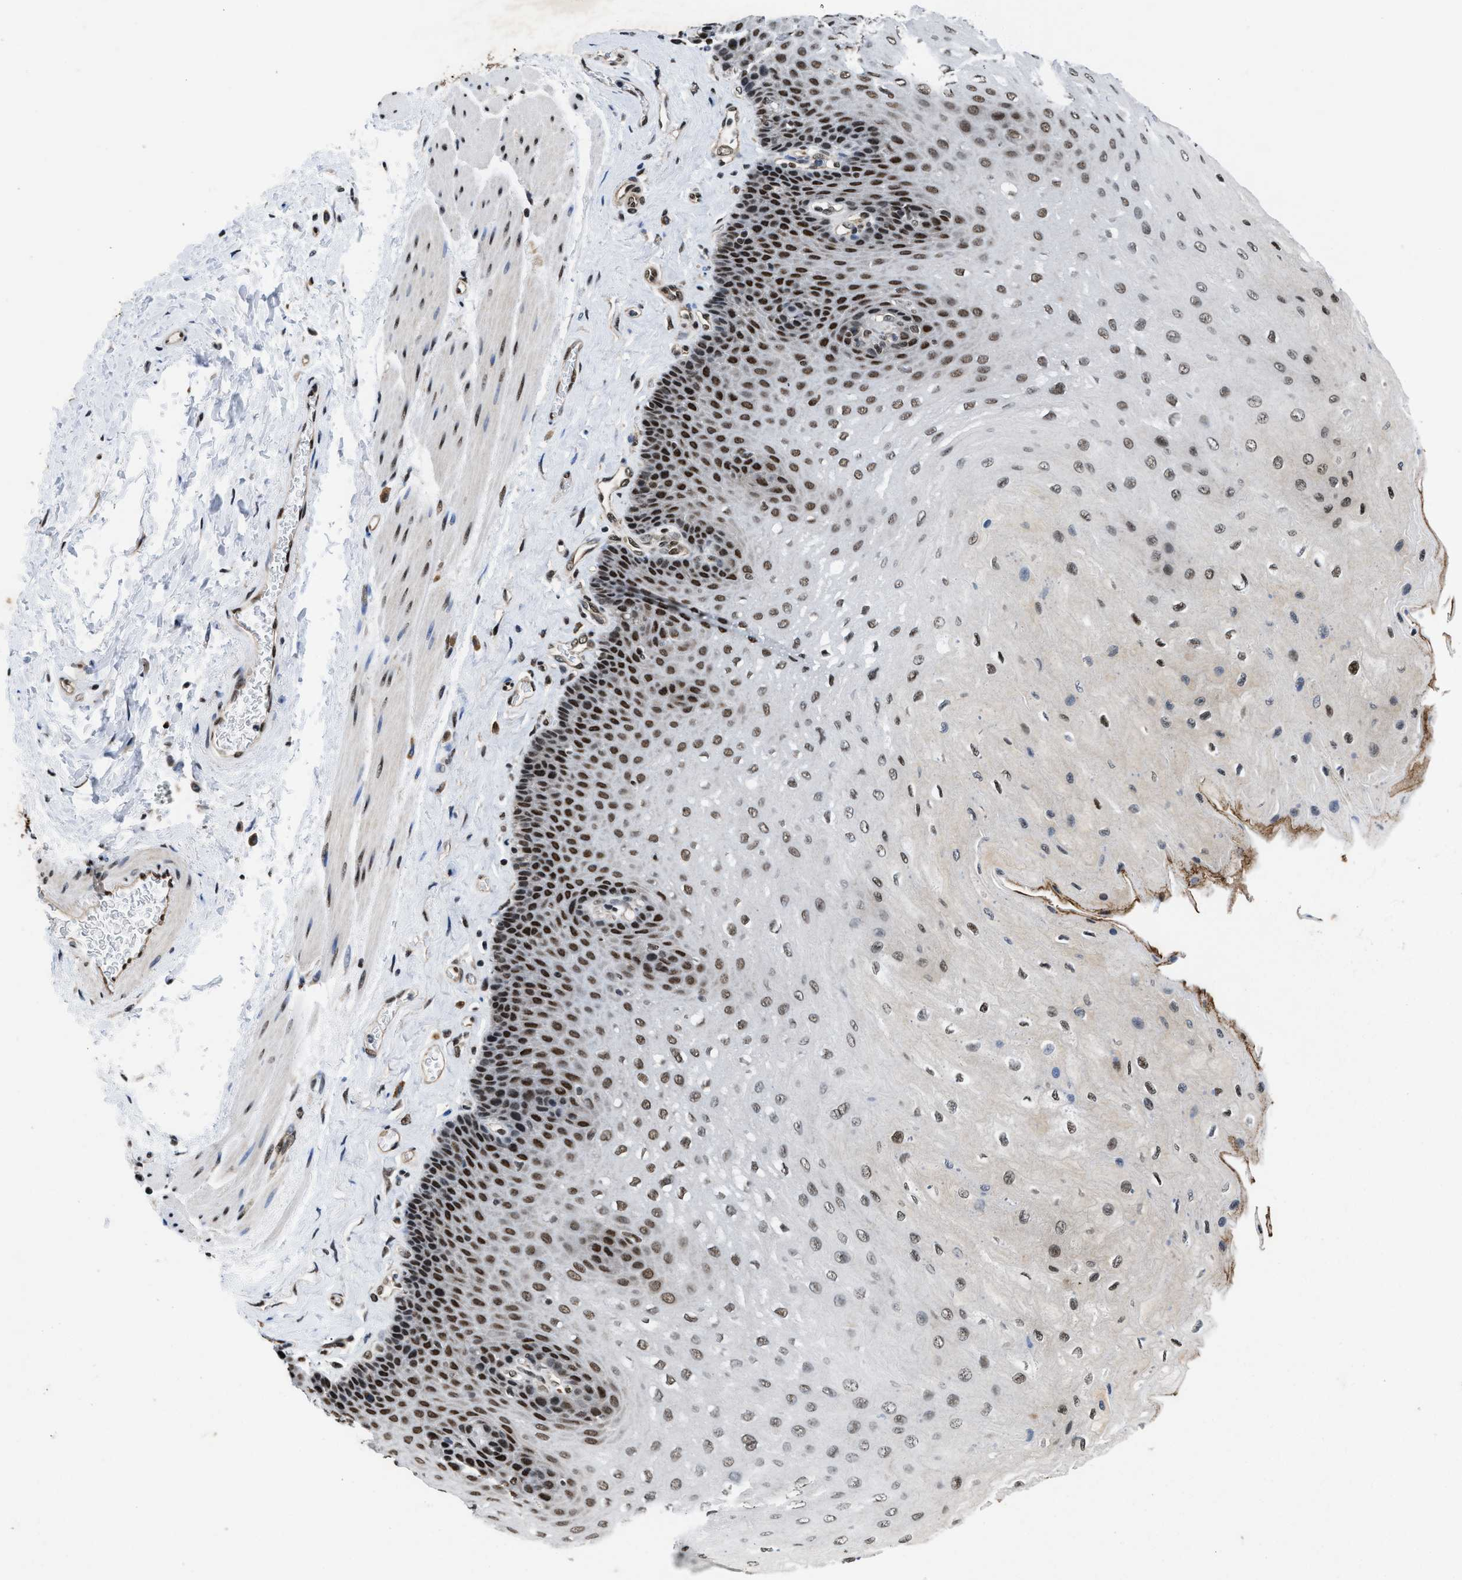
{"staining": {"intensity": "strong", "quantity": ">75%", "location": "nuclear"}, "tissue": "esophagus", "cell_type": "Squamous epithelial cells", "image_type": "normal", "snomed": [{"axis": "morphology", "description": "Normal tissue, NOS"}, {"axis": "topography", "description": "Esophagus"}], "caption": "Strong nuclear protein staining is present in about >75% of squamous epithelial cells in esophagus. (Stains: DAB in brown, nuclei in blue, Microscopy: brightfield microscopy at high magnification).", "gene": "SAFB", "patient": {"sex": "female", "age": 72}}